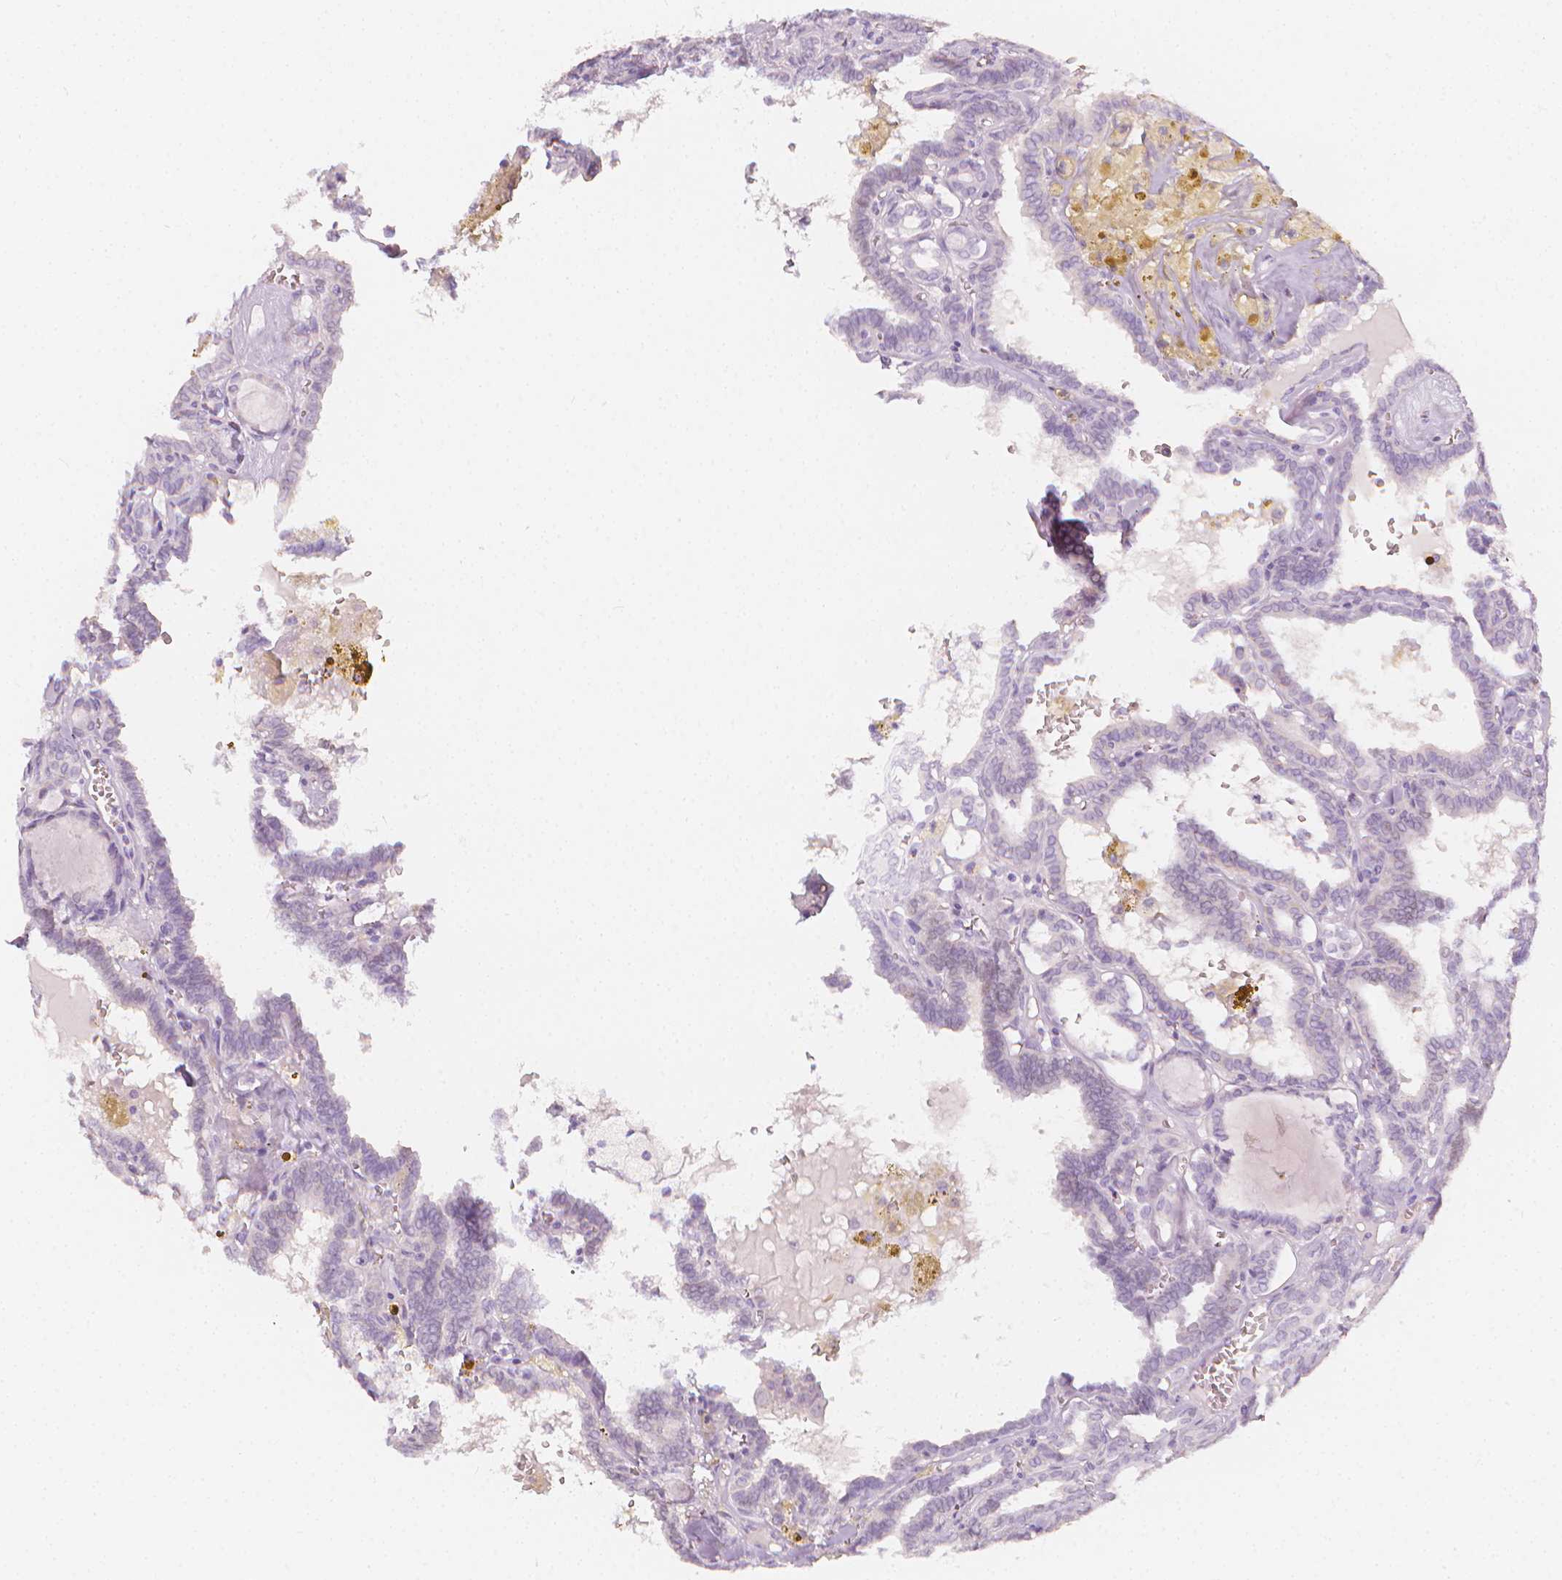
{"staining": {"intensity": "negative", "quantity": "none", "location": "none"}, "tissue": "thyroid cancer", "cell_type": "Tumor cells", "image_type": "cancer", "snomed": [{"axis": "morphology", "description": "Papillary adenocarcinoma, NOS"}, {"axis": "topography", "description": "Thyroid gland"}], "caption": "Photomicrograph shows no significant protein expression in tumor cells of thyroid cancer.", "gene": "RBFOX1", "patient": {"sex": "female", "age": 39}}